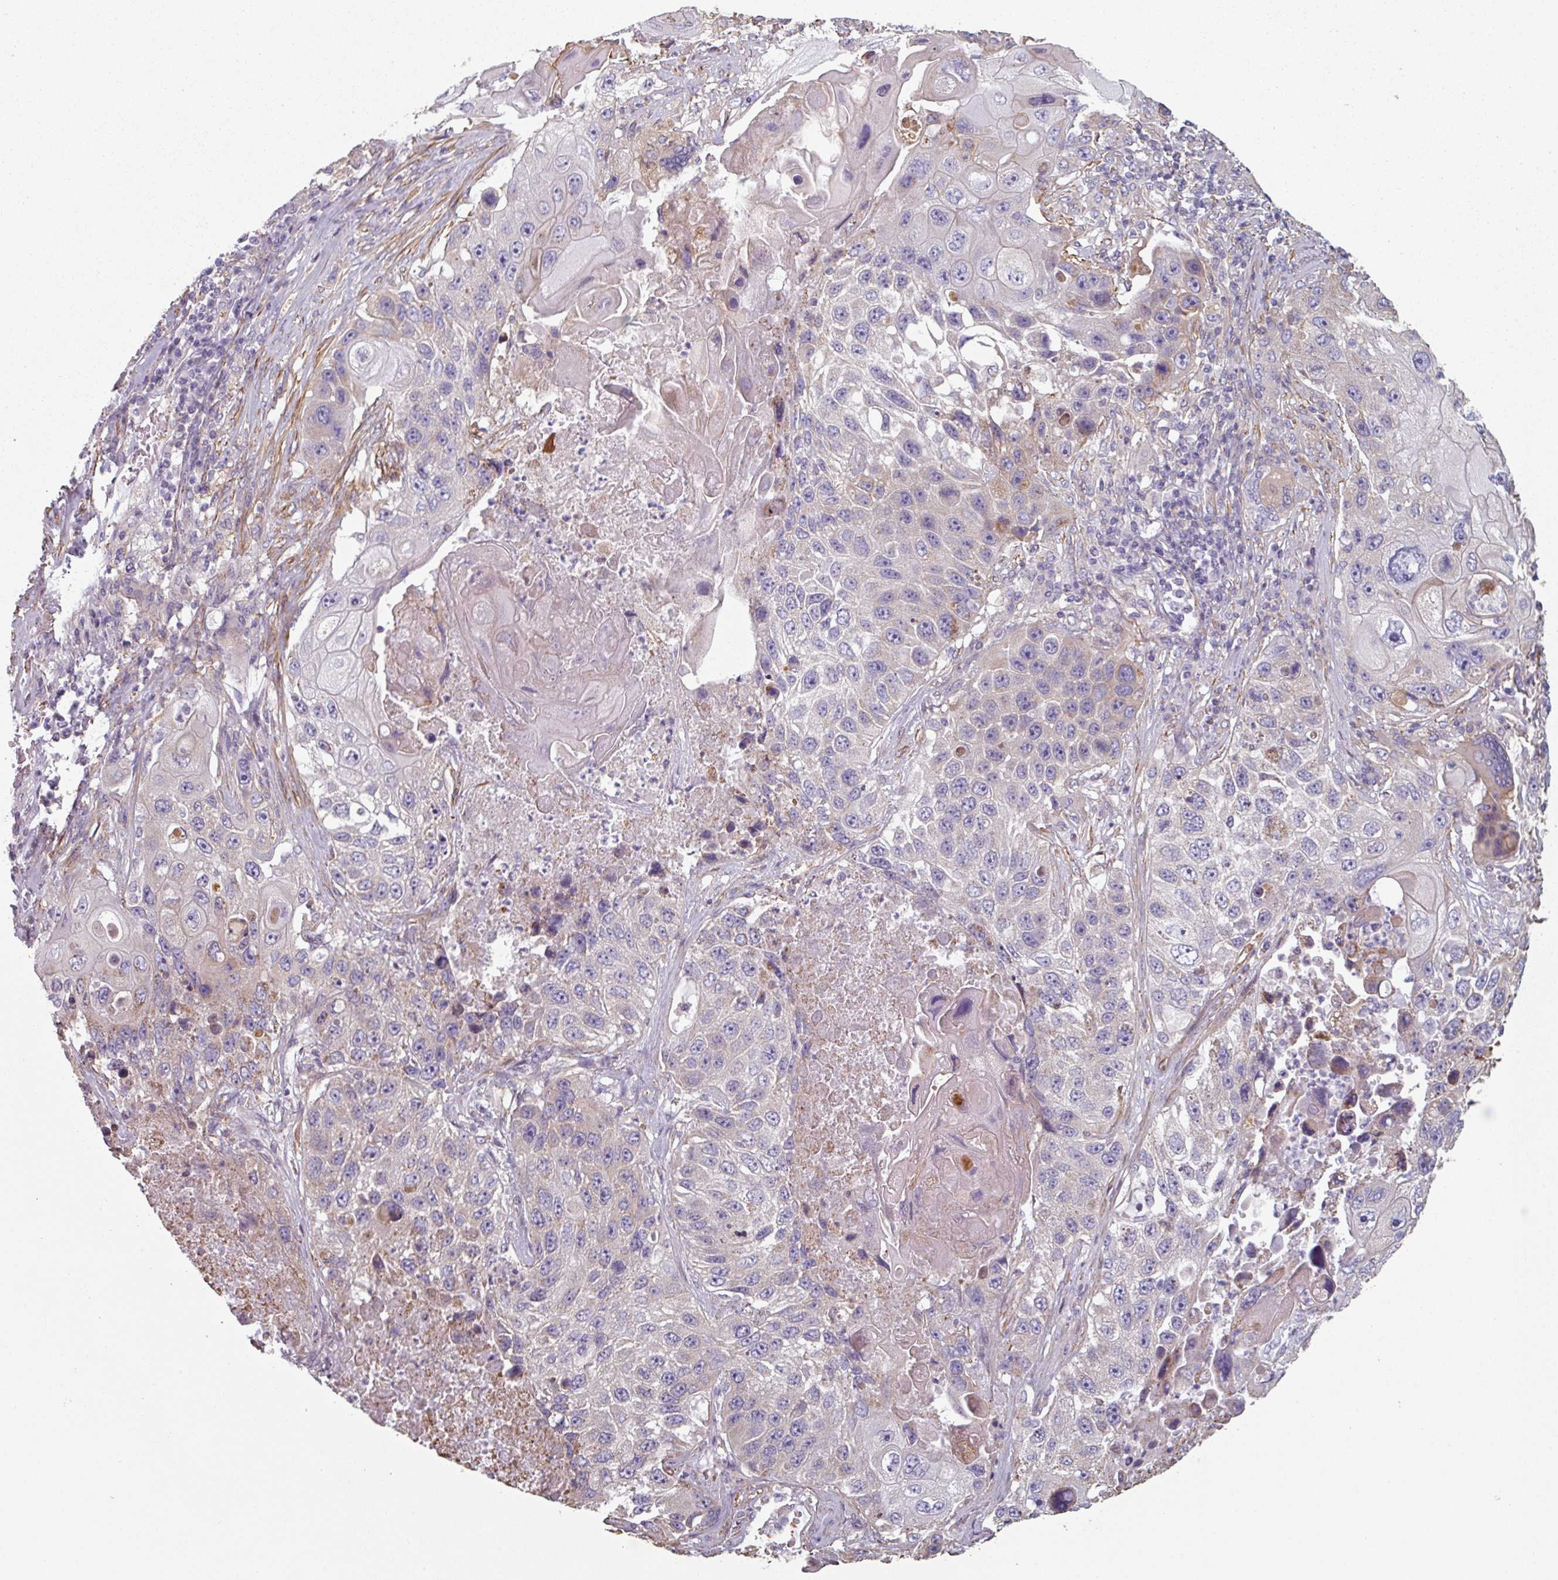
{"staining": {"intensity": "negative", "quantity": "none", "location": "none"}, "tissue": "lung cancer", "cell_type": "Tumor cells", "image_type": "cancer", "snomed": [{"axis": "morphology", "description": "Squamous cell carcinoma, NOS"}, {"axis": "topography", "description": "Lung"}], "caption": "Lung cancer (squamous cell carcinoma) was stained to show a protein in brown. There is no significant positivity in tumor cells. (DAB IHC, high magnification).", "gene": "GSTA4", "patient": {"sex": "male", "age": 61}}